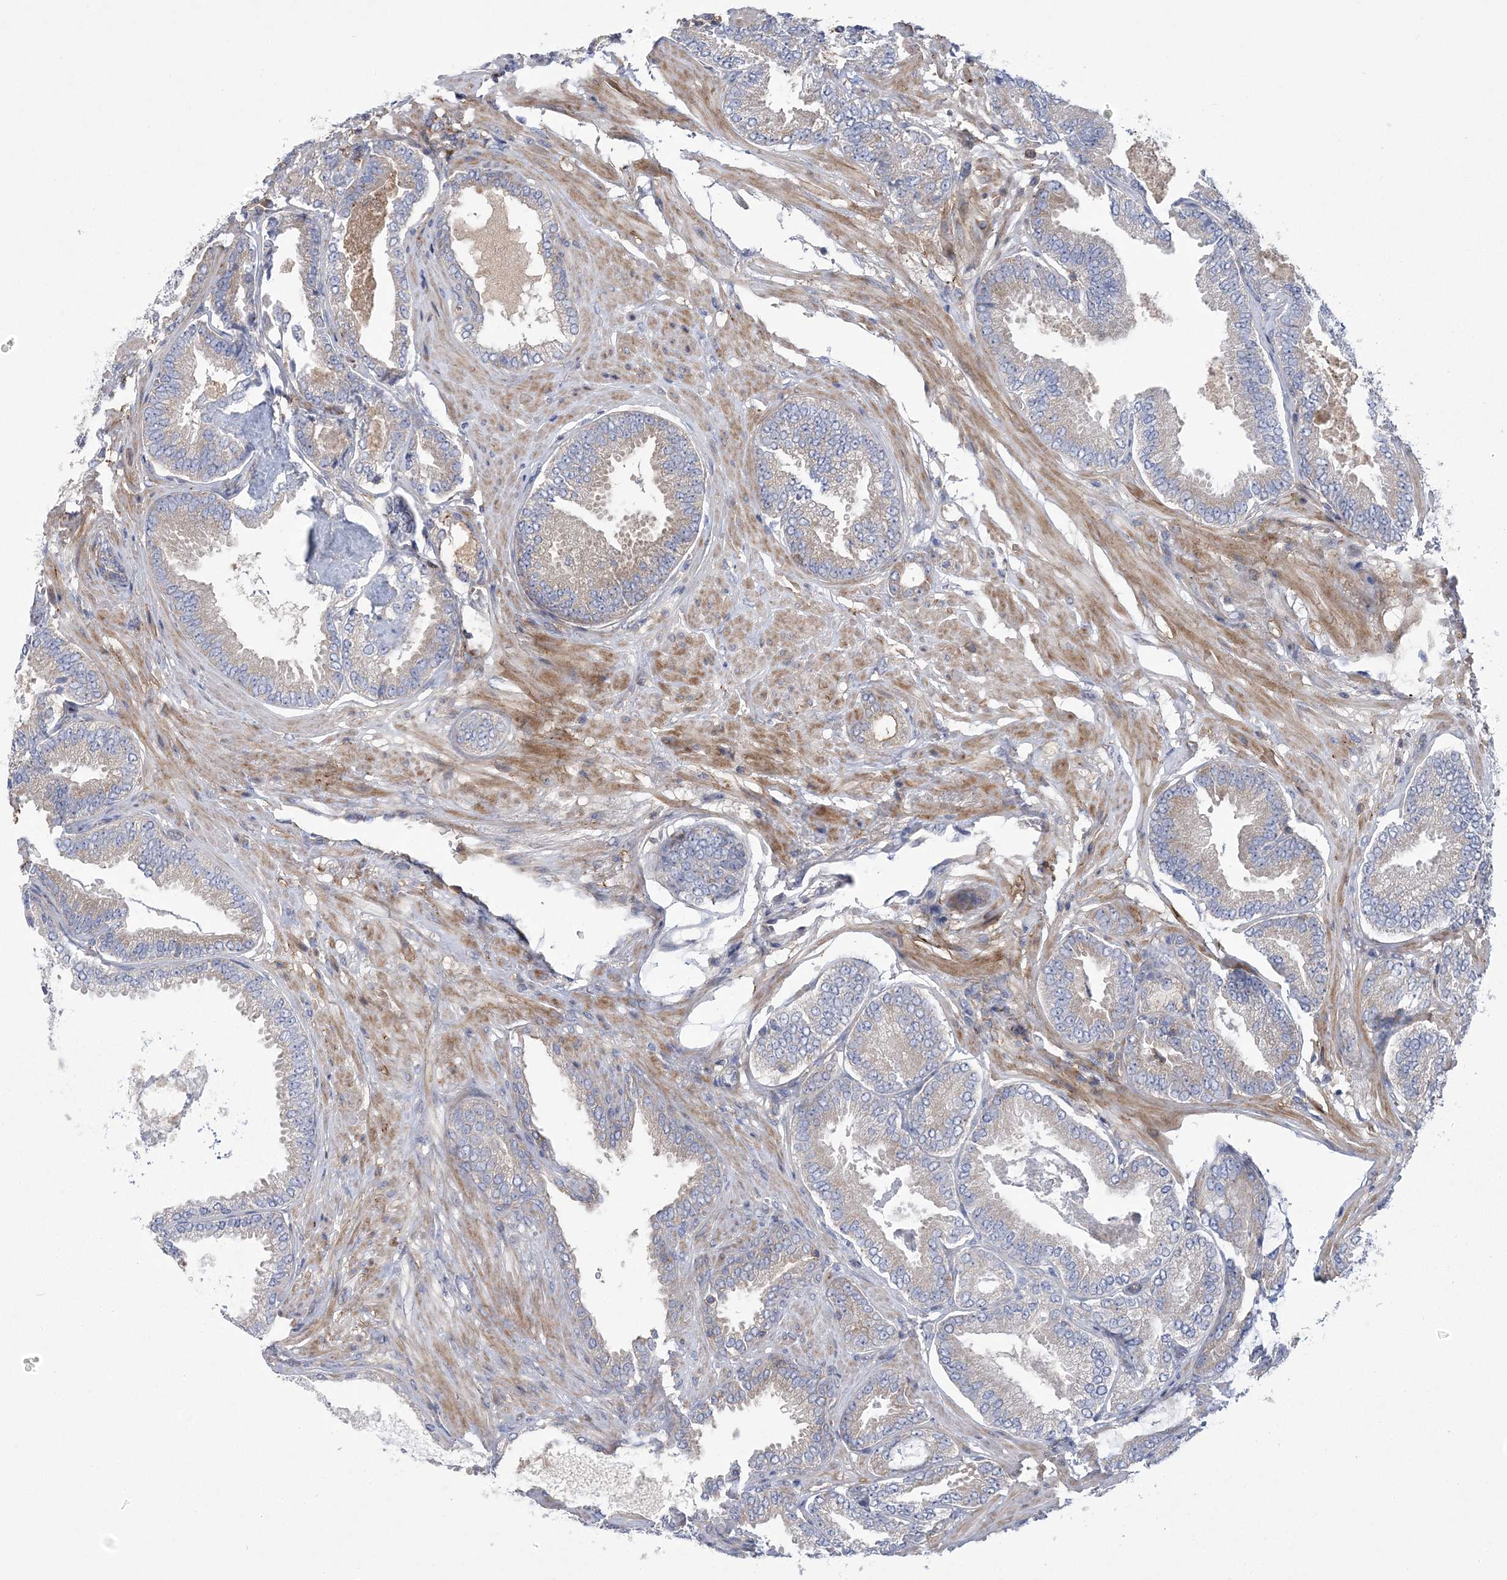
{"staining": {"intensity": "weak", "quantity": "25%-75%", "location": "cytoplasmic/membranous"}, "tissue": "prostate cancer", "cell_type": "Tumor cells", "image_type": "cancer", "snomed": [{"axis": "morphology", "description": "Adenocarcinoma, Low grade"}, {"axis": "topography", "description": "Prostate"}], "caption": "IHC photomicrograph of prostate cancer stained for a protein (brown), which displays low levels of weak cytoplasmic/membranous positivity in about 25%-75% of tumor cells.", "gene": "ARSJ", "patient": {"sex": "male", "age": 71}}